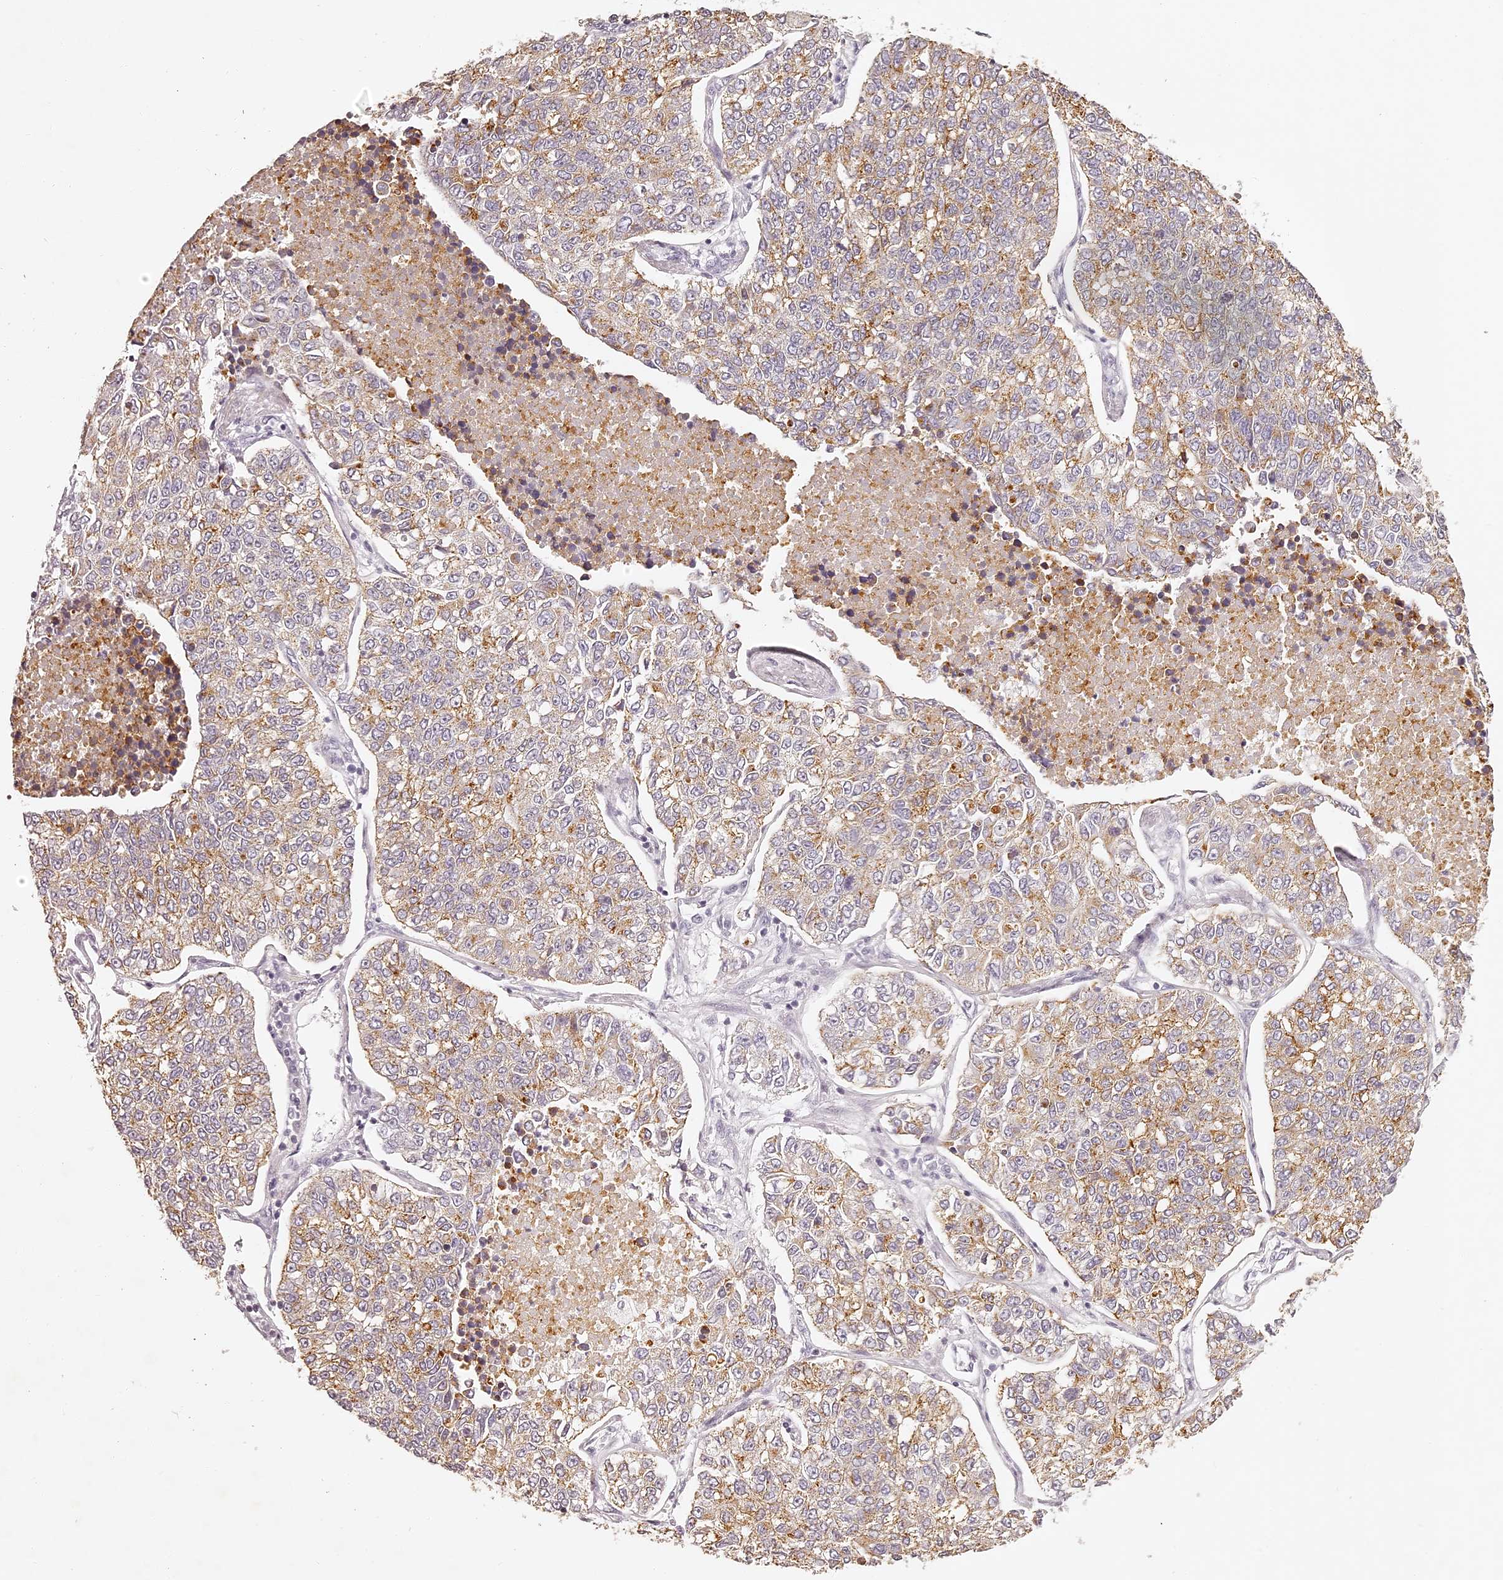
{"staining": {"intensity": "moderate", "quantity": ">75%", "location": "cytoplasmic/membranous"}, "tissue": "lung cancer", "cell_type": "Tumor cells", "image_type": "cancer", "snomed": [{"axis": "morphology", "description": "Adenocarcinoma, NOS"}, {"axis": "topography", "description": "Lung"}], "caption": "The micrograph demonstrates immunohistochemical staining of lung cancer (adenocarcinoma). There is moderate cytoplasmic/membranous positivity is identified in approximately >75% of tumor cells.", "gene": "ELAPOR1", "patient": {"sex": "male", "age": 49}}